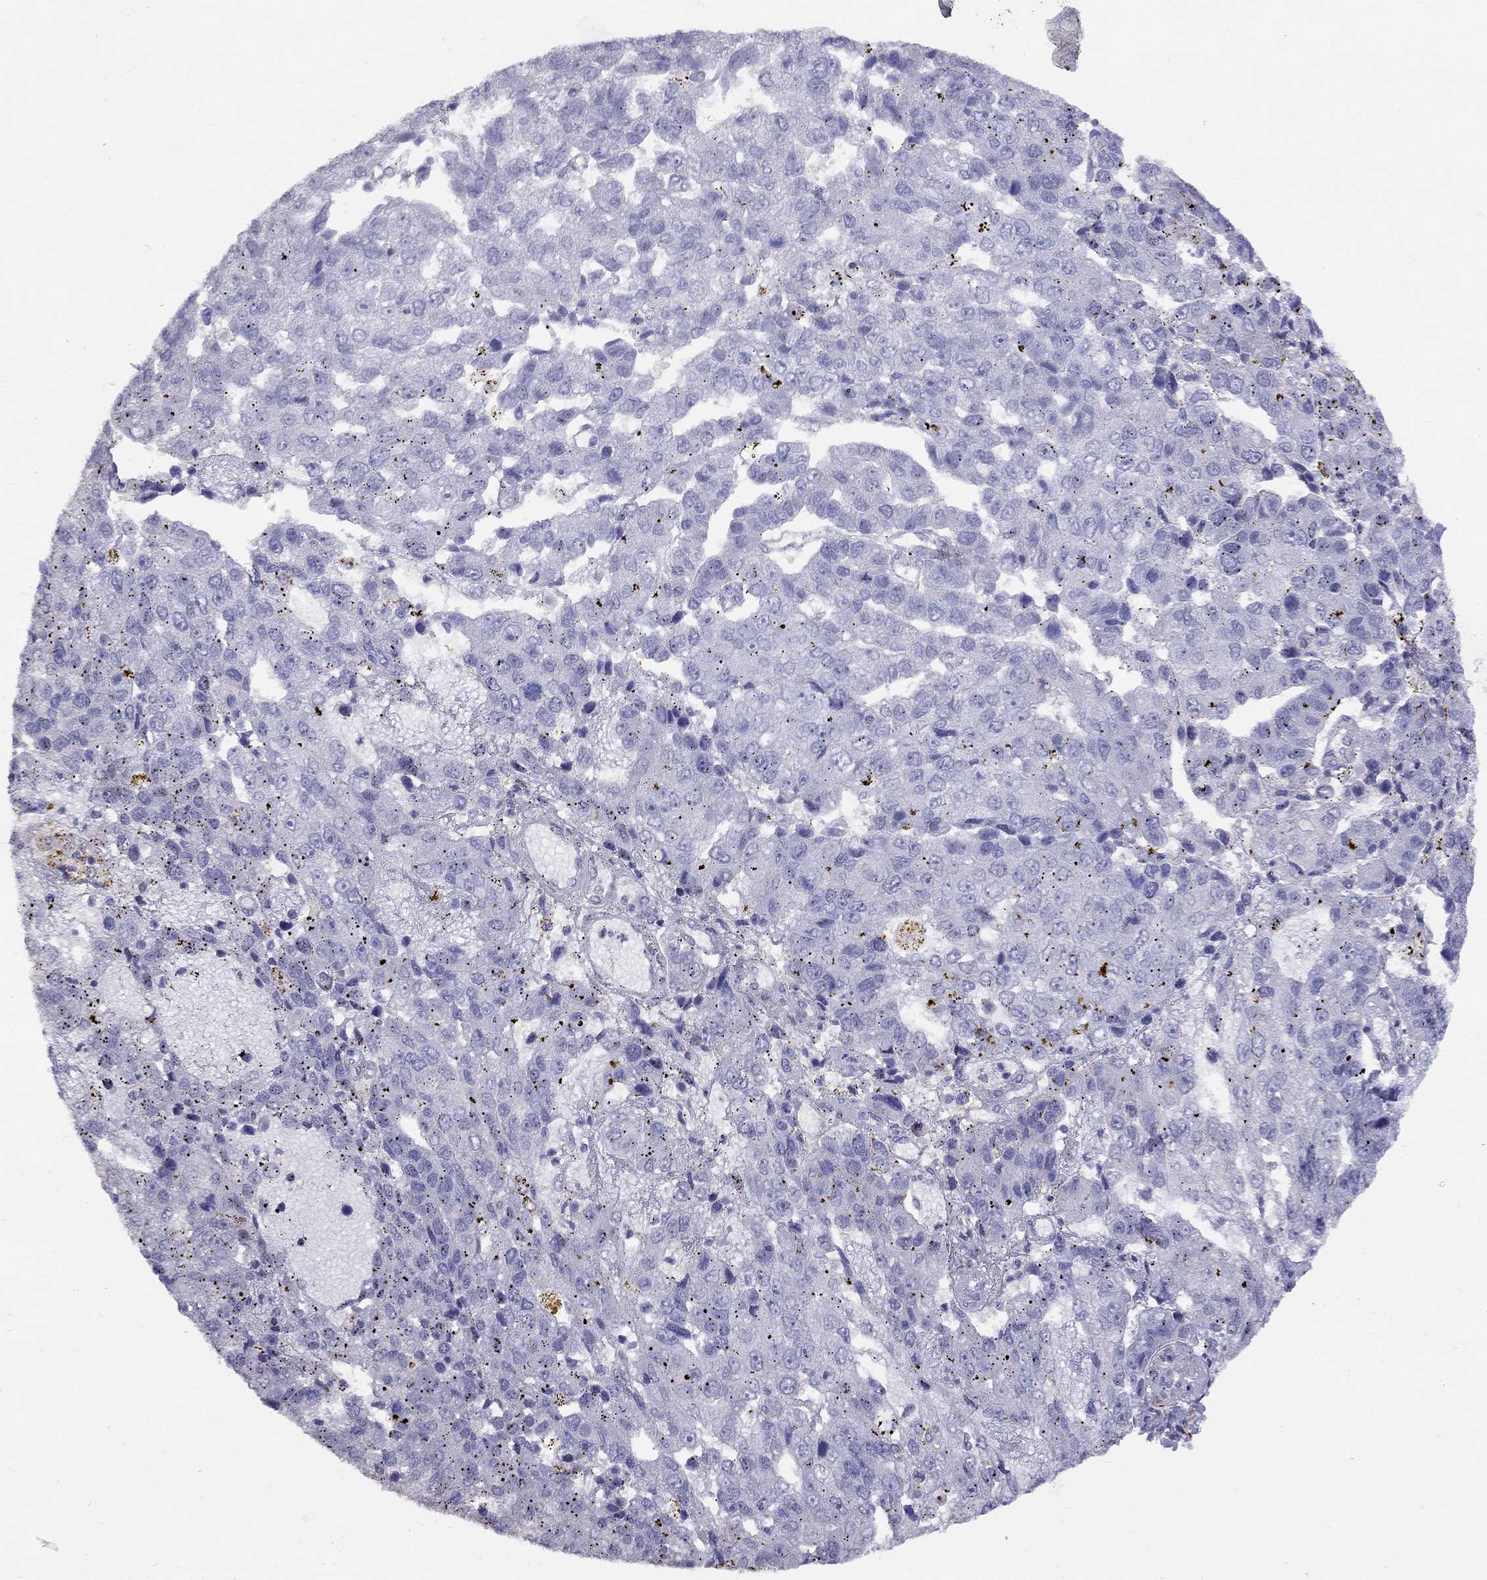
{"staining": {"intensity": "negative", "quantity": "none", "location": "none"}, "tissue": "pancreatic cancer", "cell_type": "Tumor cells", "image_type": "cancer", "snomed": [{"axis": "morphology", "description": "Adenocarcinoma, NOS"}, {"axis": "topography", "description": "Pancreas"}], "caption": "A micrograph of pancreatic cancer (adenocarcinoma) stained for a protein demonstrates no brown staining in tumor cells.", "gene": "MAGEB4", "patient": {"sex": "female", "age": 61}}